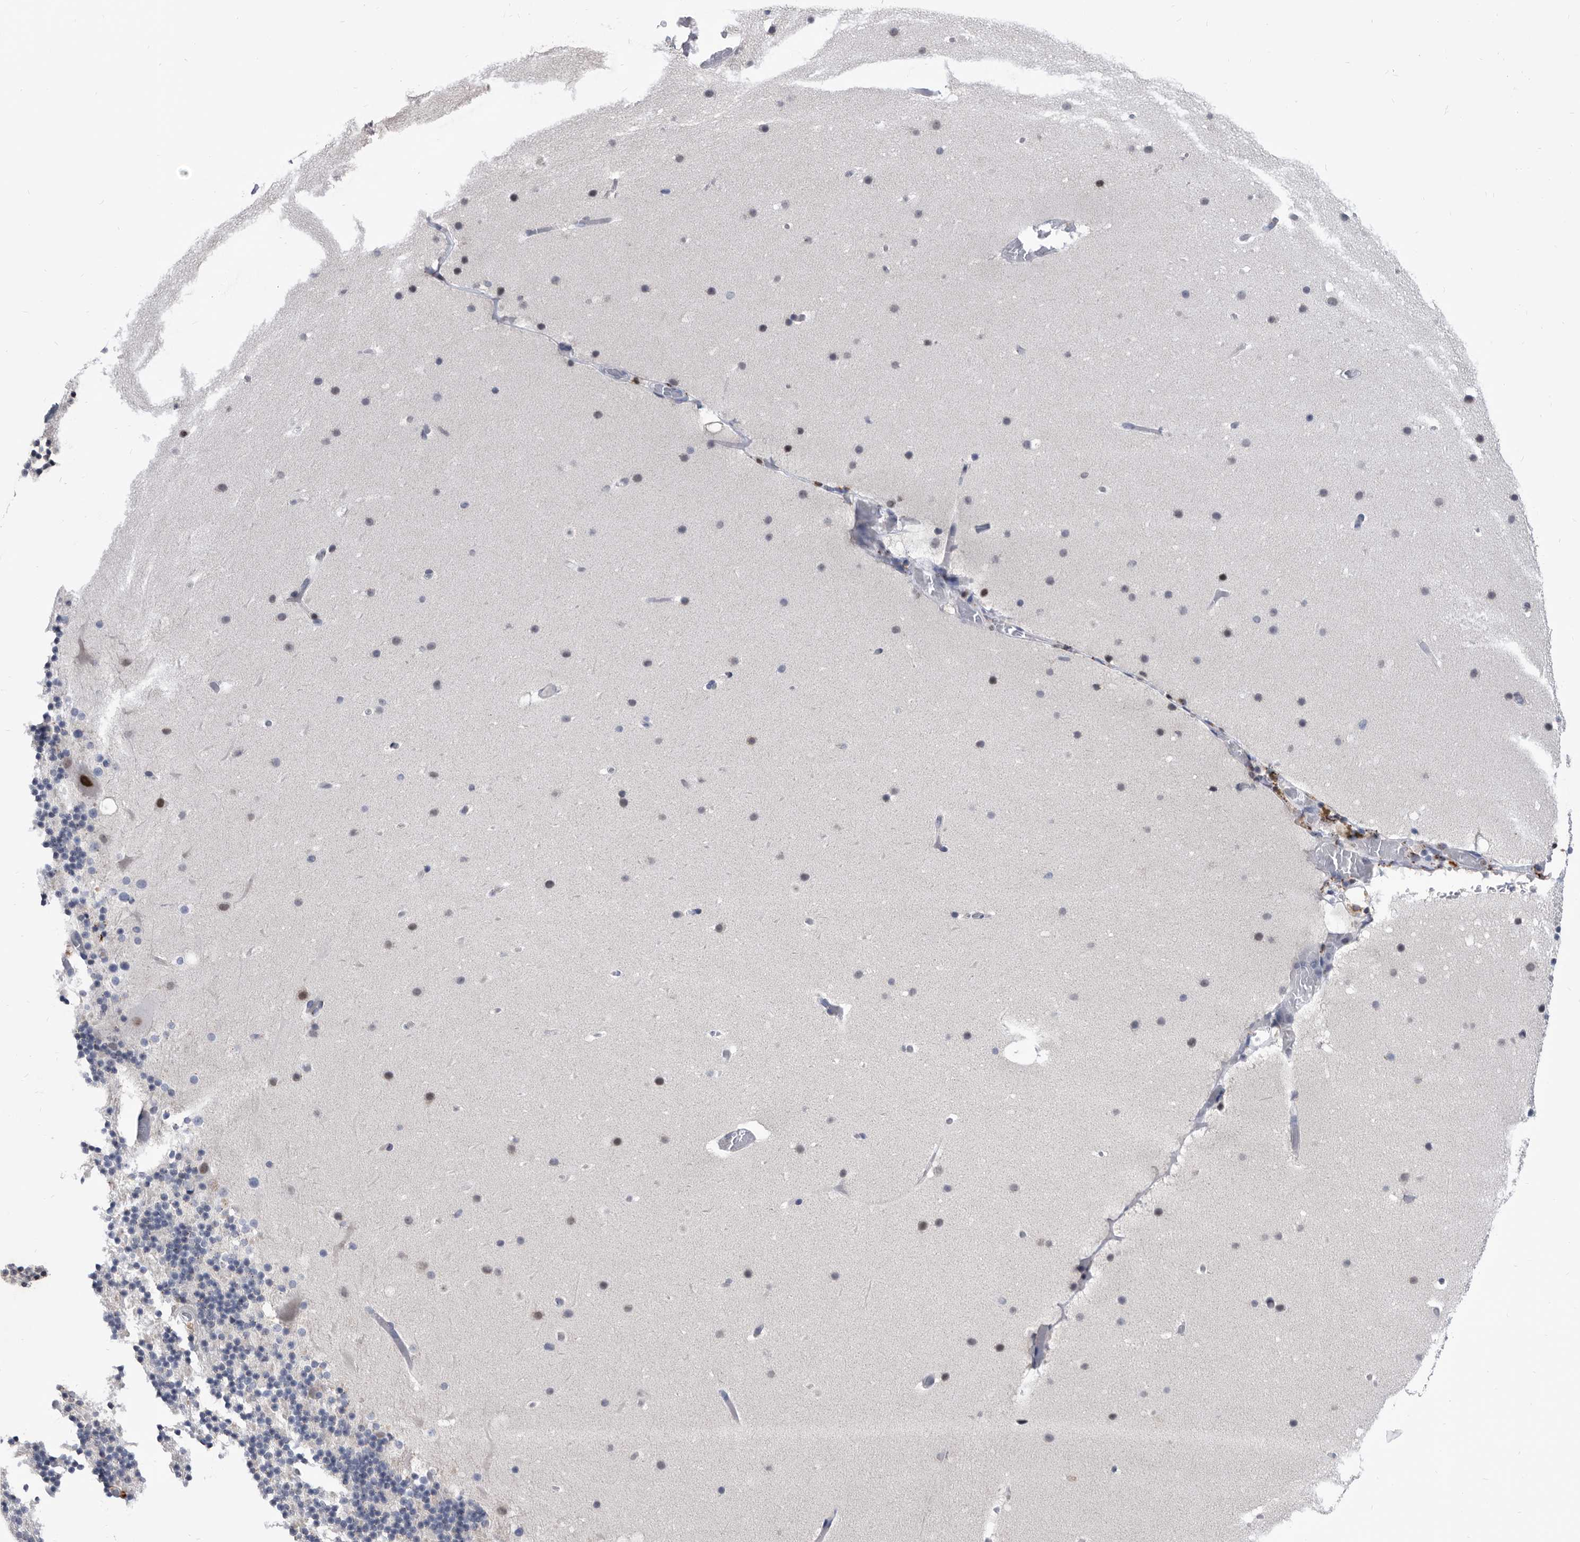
{"staining": {"intensity": "negative", "quantity": "none", "location": "none"}, "tissue": "cerebellum", "cell_type": "Cells in granular layer", "image_type": "normal", "snomed": [{"axis": "morphology", "description": "Normal tissue, NOS"}, {"axis": "topography", "description": "Cerebellum"}], "caption": "A high-resolution photomicrograph shows immunohistochemistry staining of normal cerebellum, which reveals no significant staining in cells in granular layer. (DAB IHC with hematoxylin counter stain).", "gene": "TSTD1", "patient": {"sex": "male", "age": 57}}